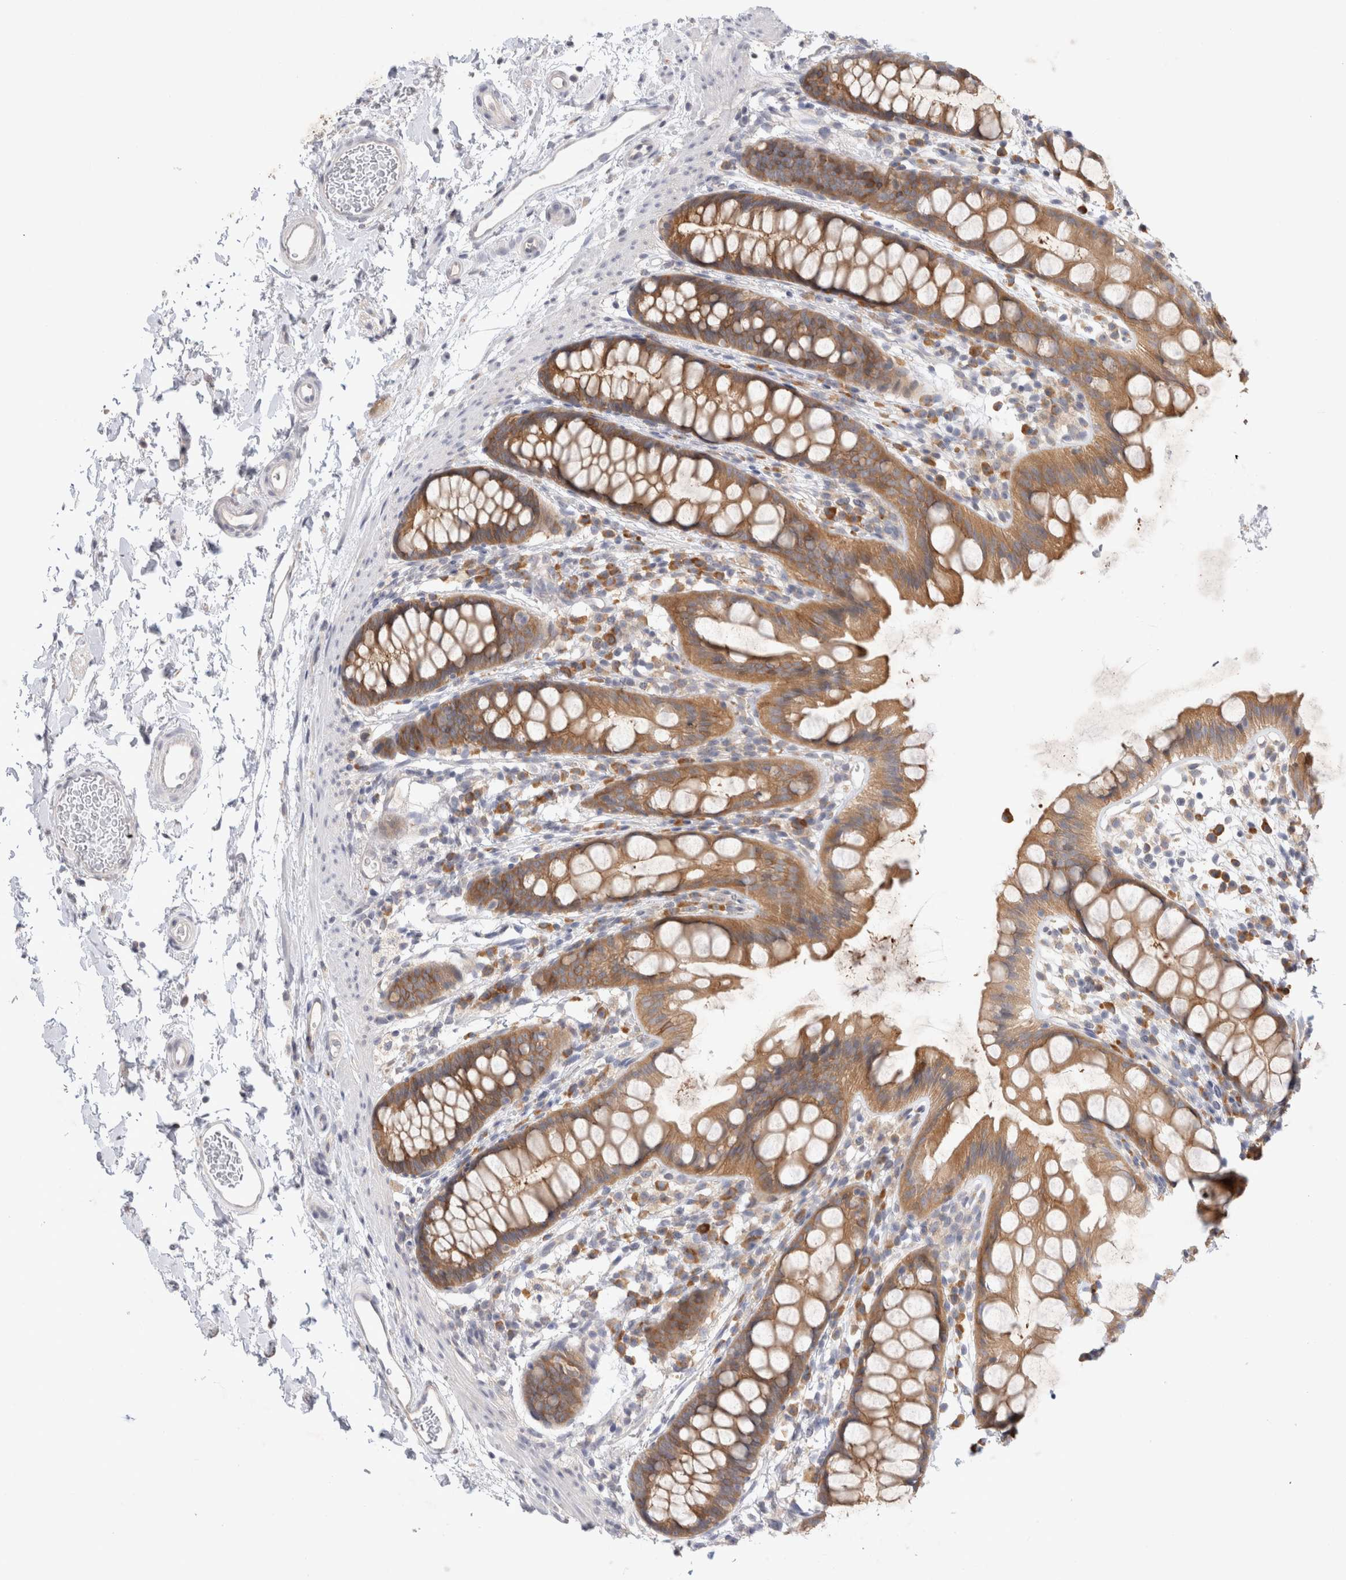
{"staining": {"intensity": "moderate", "quantity": ">75%", "location": "cytoplasmic/membranous"}, "tissue": "rectum", "cell_type": "Glandular cells", "image_type": "normal", "snomed": [{"axis": "morphology", "description": "Normal tissue, NOS"}, {"axis": "topography", "description": "Rectum"}], "caption": "Immunohistochemistry (IHC) photomicrograph of unremarkable human rectum stained for a protein (brown), which shows medium levels of moderate cytoplasmic/membranous positivity in about >75% of glandular cells.", "gene": "NEDD4L", "patient": {"sex": "female", "age": 65}}